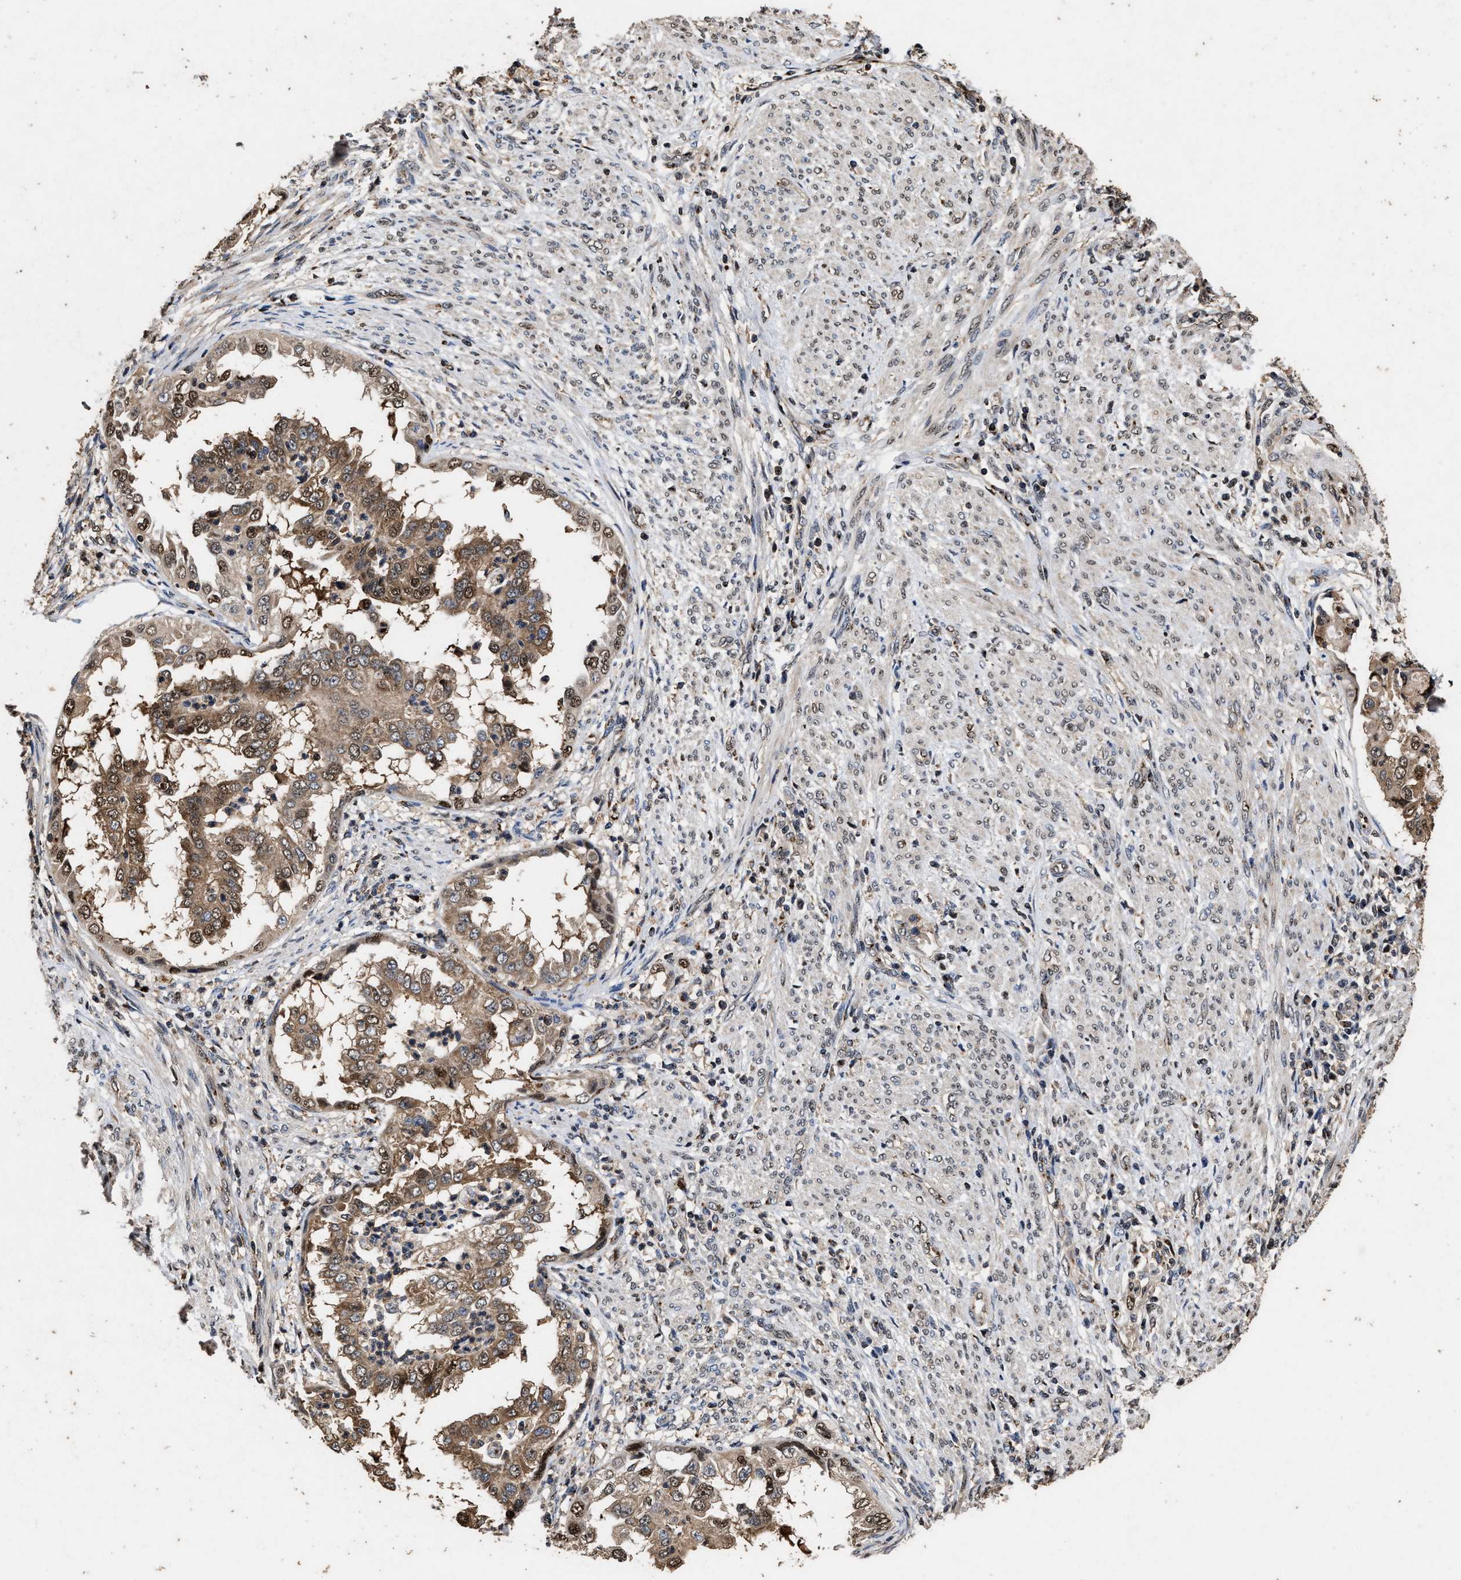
{"staining": {"intensity": "moderate", "quantity": ">75%", "location": "cytoplasmic/membranous,nuclear"}, "tissue": "endometrial cancer", "cell_type": "Tumor cells", "image_type": "cancer", "snomed": [{"axis": "morphology", "description": "Adenocarcinoma, NOS"}, {"axis": "topography", "description": "Endometrium"}], "caption": "This micrograph shows immunohistochemistry (IHC) staining of endometrial cancer, with medium moderate cytoplasmic/membranous and nuclear positivity in approximately >75% of tumor cells.", "gene": "TPST2", "patient": {"sex": "female", "age": 85}}